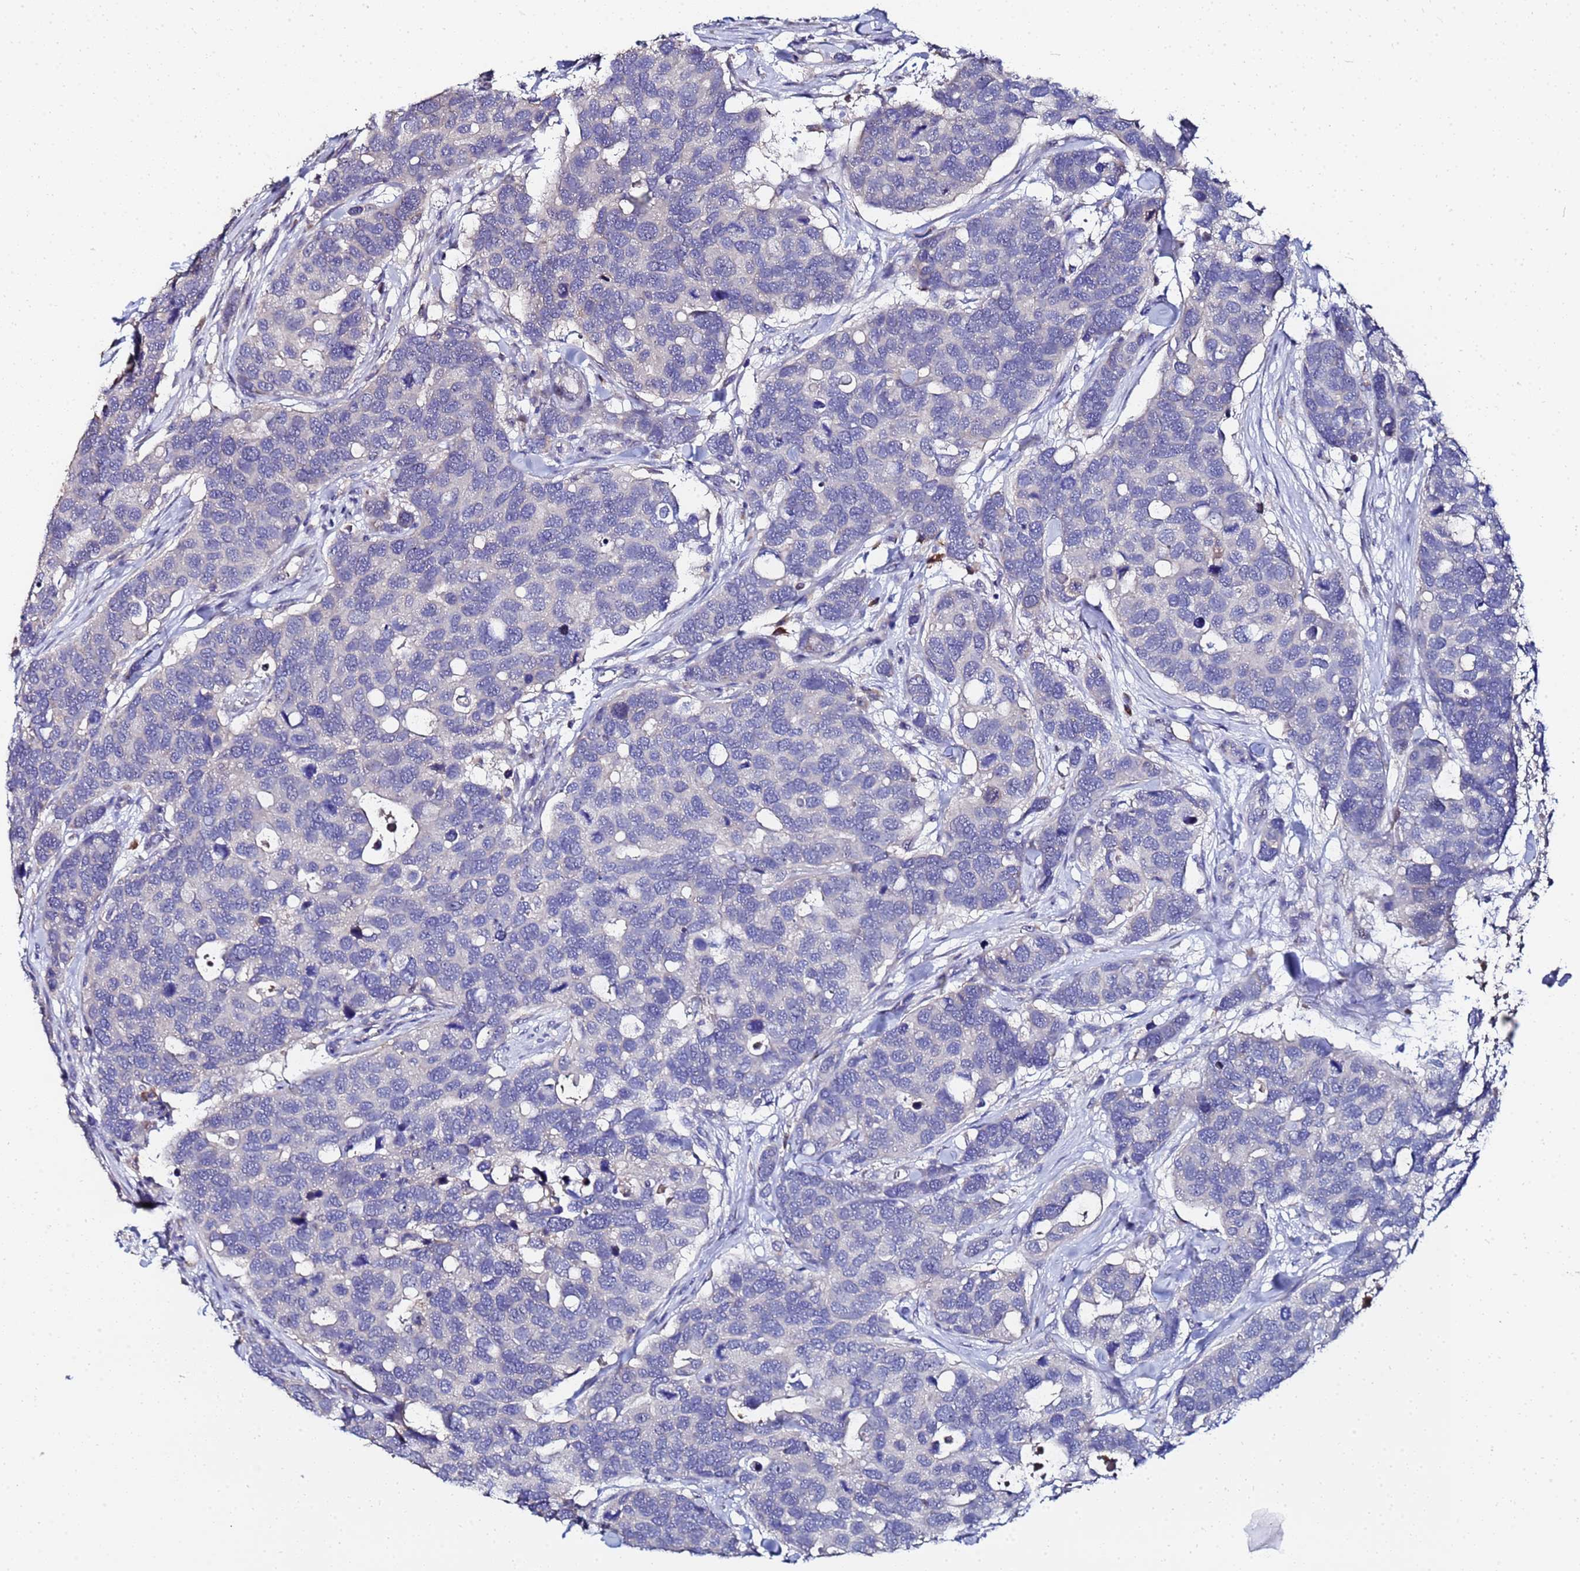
{"staining": {"intensity": "negative", "quantity": "none", "location": "none"}, "tissue": "breast cancer", "cell_type": "Tumor cells", "image_type": "cancer", "snomed": [{"axis": "morphology", "description": "Duct carcinoma"}, {"axis": "topography", "description": "Breast"}], "caption": "The micrograph reveals no staining of tumor cells in invasive ductal carcinoma (breast). Brightfield microscopy of immunohistochemistry stained with DAB (brown) and hematoxylin (blue), captured at high magnification.", "gene": "TCP10L", "patient": {"sex": "female", "age": 83}}